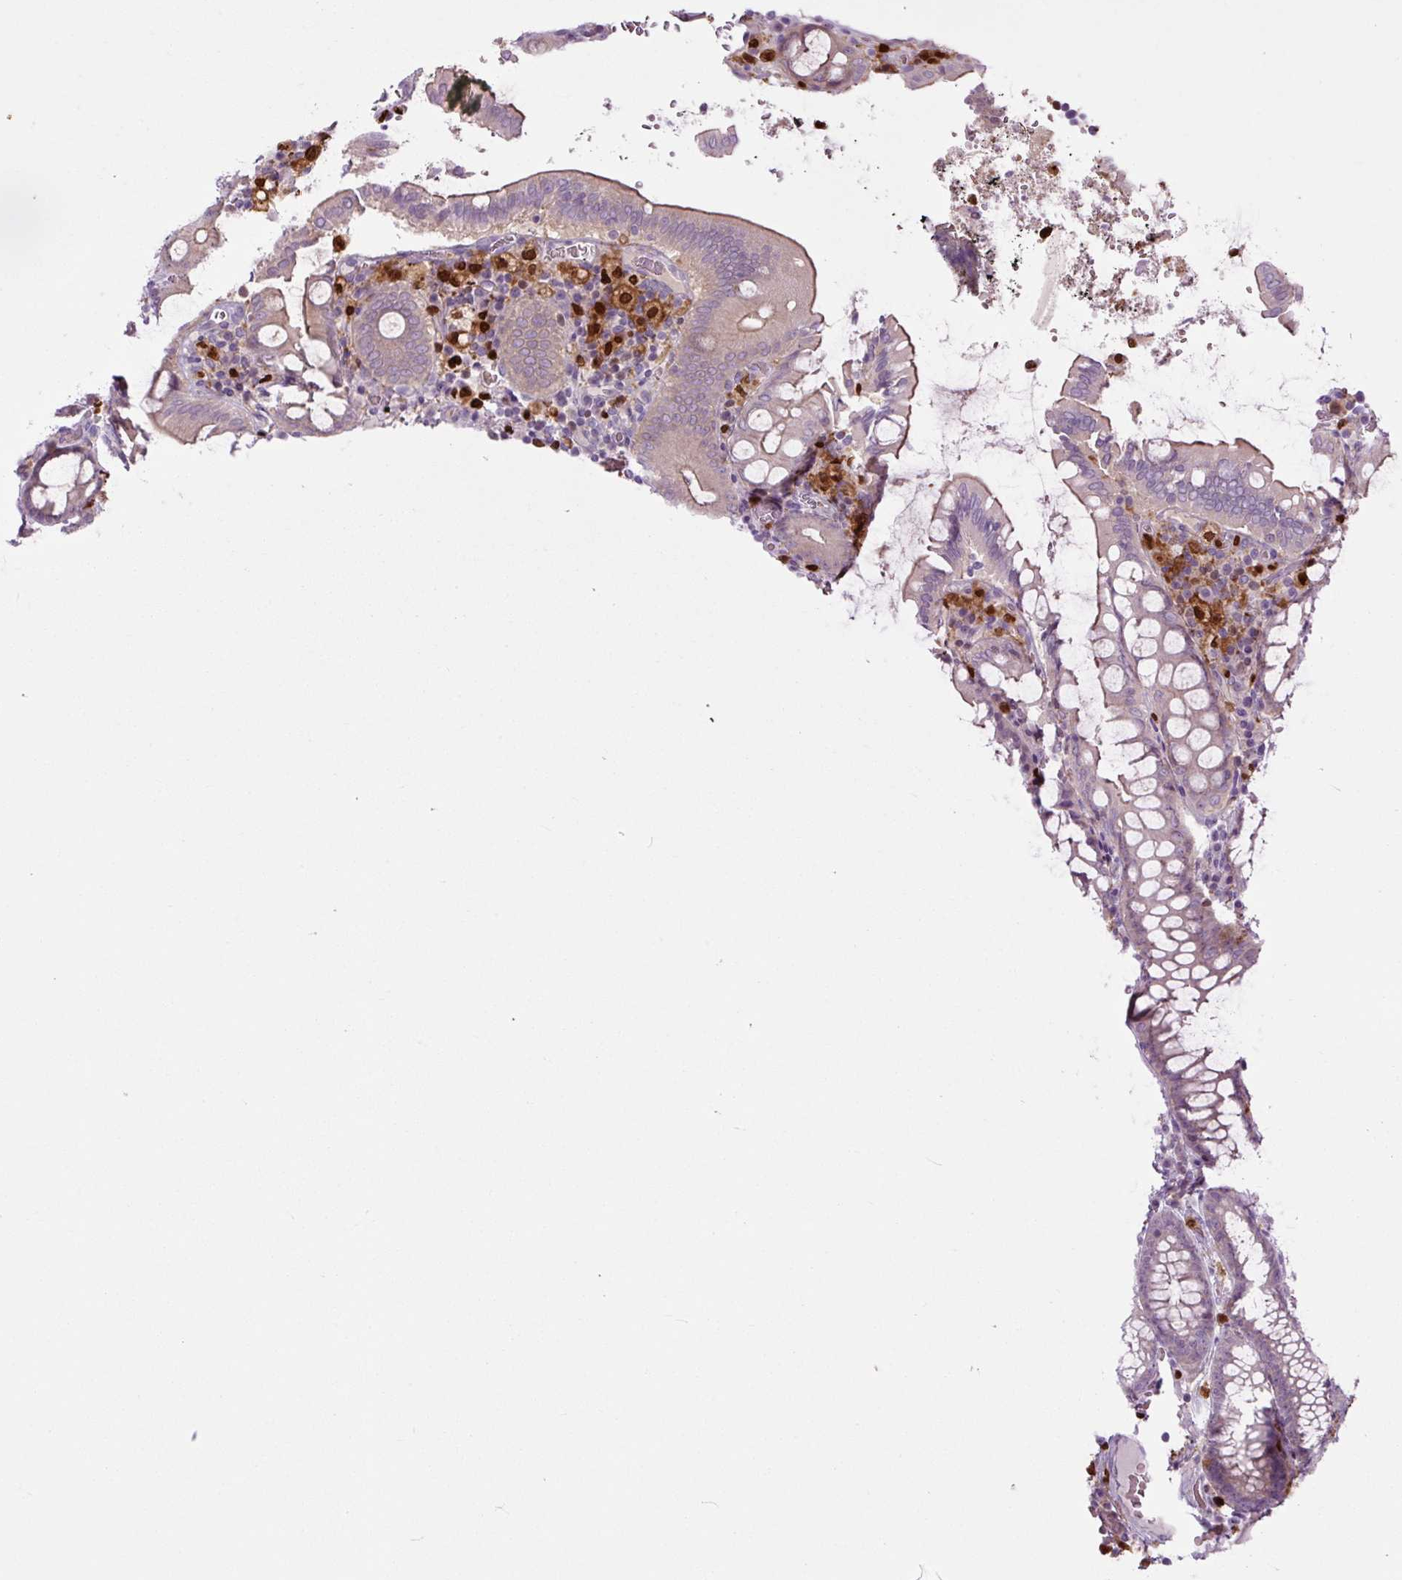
{"staining": {"intensity": "moderate", "quantity": "<25%", "location": "cytoplasmic/membranous"}, "tissue": "colorectal cancer", "cell_type": "Tumor cells", "image_type": "cancer", "snomed": [{"axis": "morphology", "description": "Adenocarcinoma, NOS"}, {"axis": "topography", "description": "Colon"}], "caption": "Immunohistochemical staining of human adenocarcinoma (colorectal) demonstrates moderate cytoplasmic/membranous protein expression in about <25% of tumor cells. The protein is stained brown, and the nuclei are stained in blue (DAB (3,3'-diaminobenzidine) IHC with brightfield microscopy, high magnification).", "gene": "SPI1", "patient": {"sex": "female", "age": 43}}